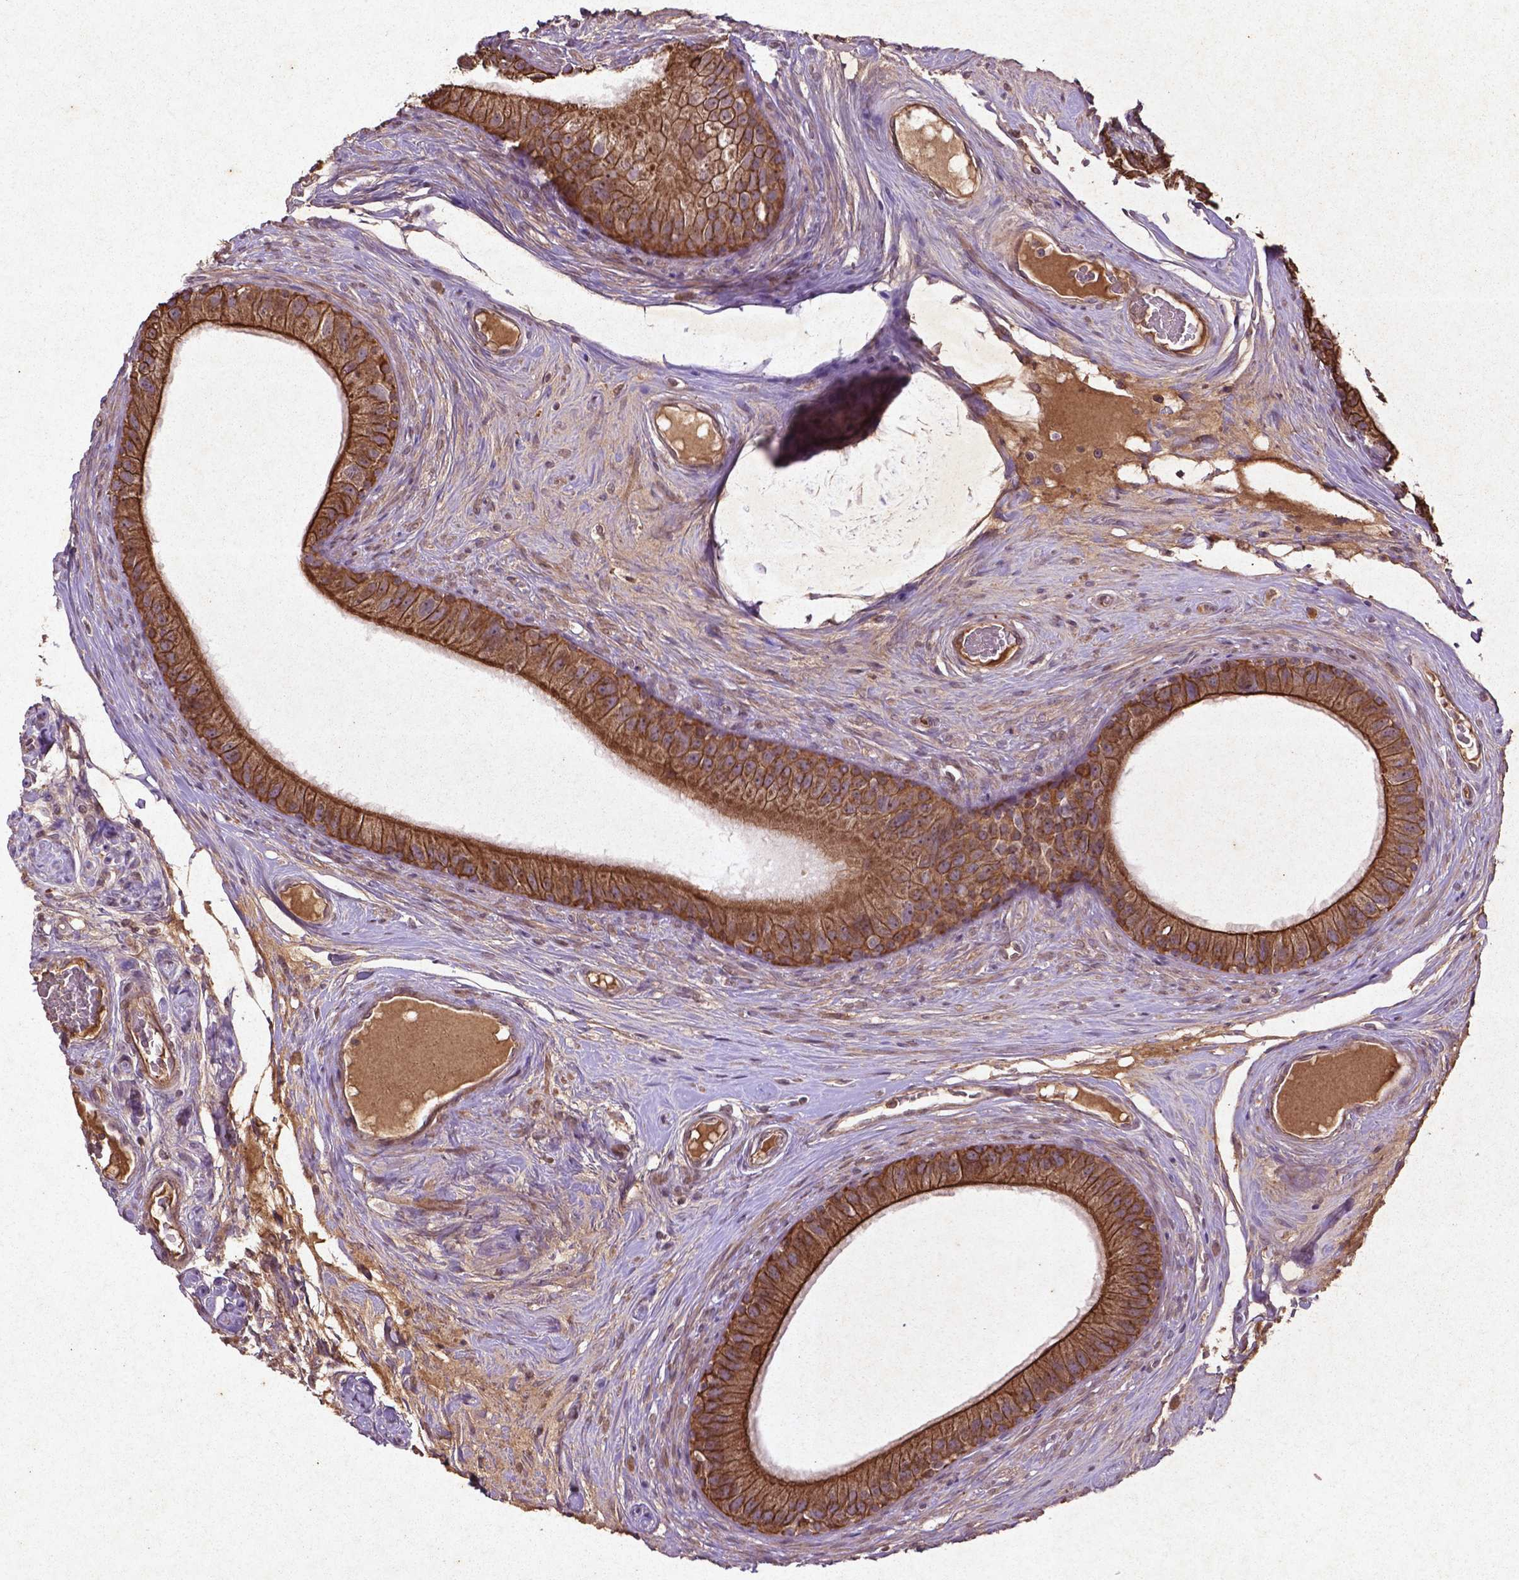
{"staining": {"intensity": "moderate", "quantity": ">75%", "location": "cytoplasmic/membranous"}, "tissue": "epididymis", "cell_type": "Glandular cells", "image_type": "normal", "snomed": [{"axis": "morphology", "description": "Normal tissue, NOS"}, {"axis": "topography", "description": "Epididymis"}], "caption": "Immunohistochemical staining of normal human epididymis exhibits >75% levels of moderate cytoplasmic/membranous protein staining in about >75% of glandular cells. (DAB (3,3'-diaminobenzidine) = brown stain, brightfield microscopy at high magnification).", "gene": "COQ2", "patient": {"sex": "male", "age": 59}}